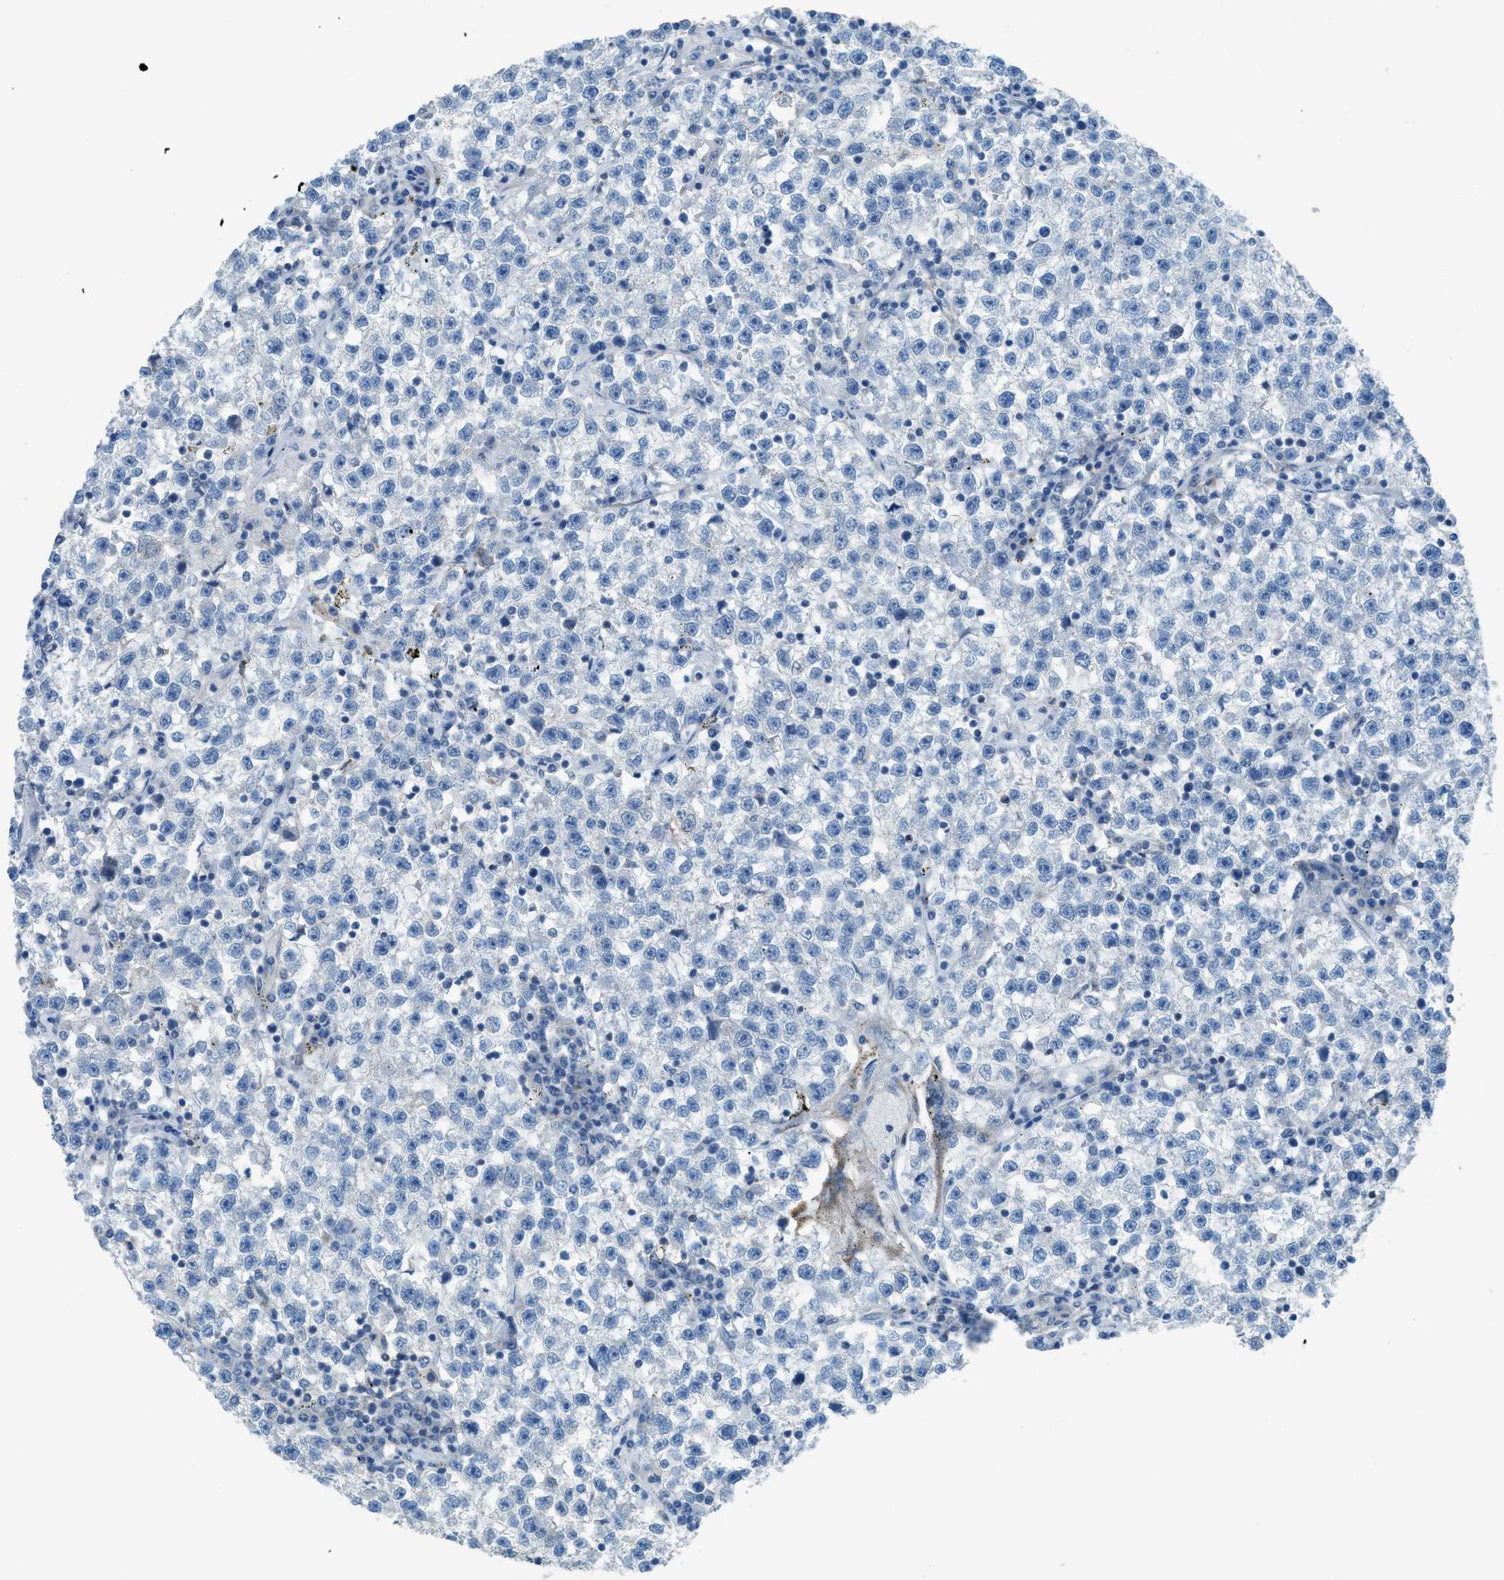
{"staining": {"intensity": "negative", "quantity": "none", "location": "none"}, "tissue": "testis cancer", "cell_type": "Tumor cells", "image_type": "cancer", "snomed": [{"axis": "morphology", "description": "Seminoma, NOS"}, {"axis": "topography", "description": "Testis"}], "caption": "DAB (3,3'-diaminobenzidine) immunohistochemical staining of human testis cancer (seminoma) reveals no significant staining in tumor cells. Nuclei are stained in blue.", "gene": "PRKN", "patient": {"sex": "male", "age": 22}}